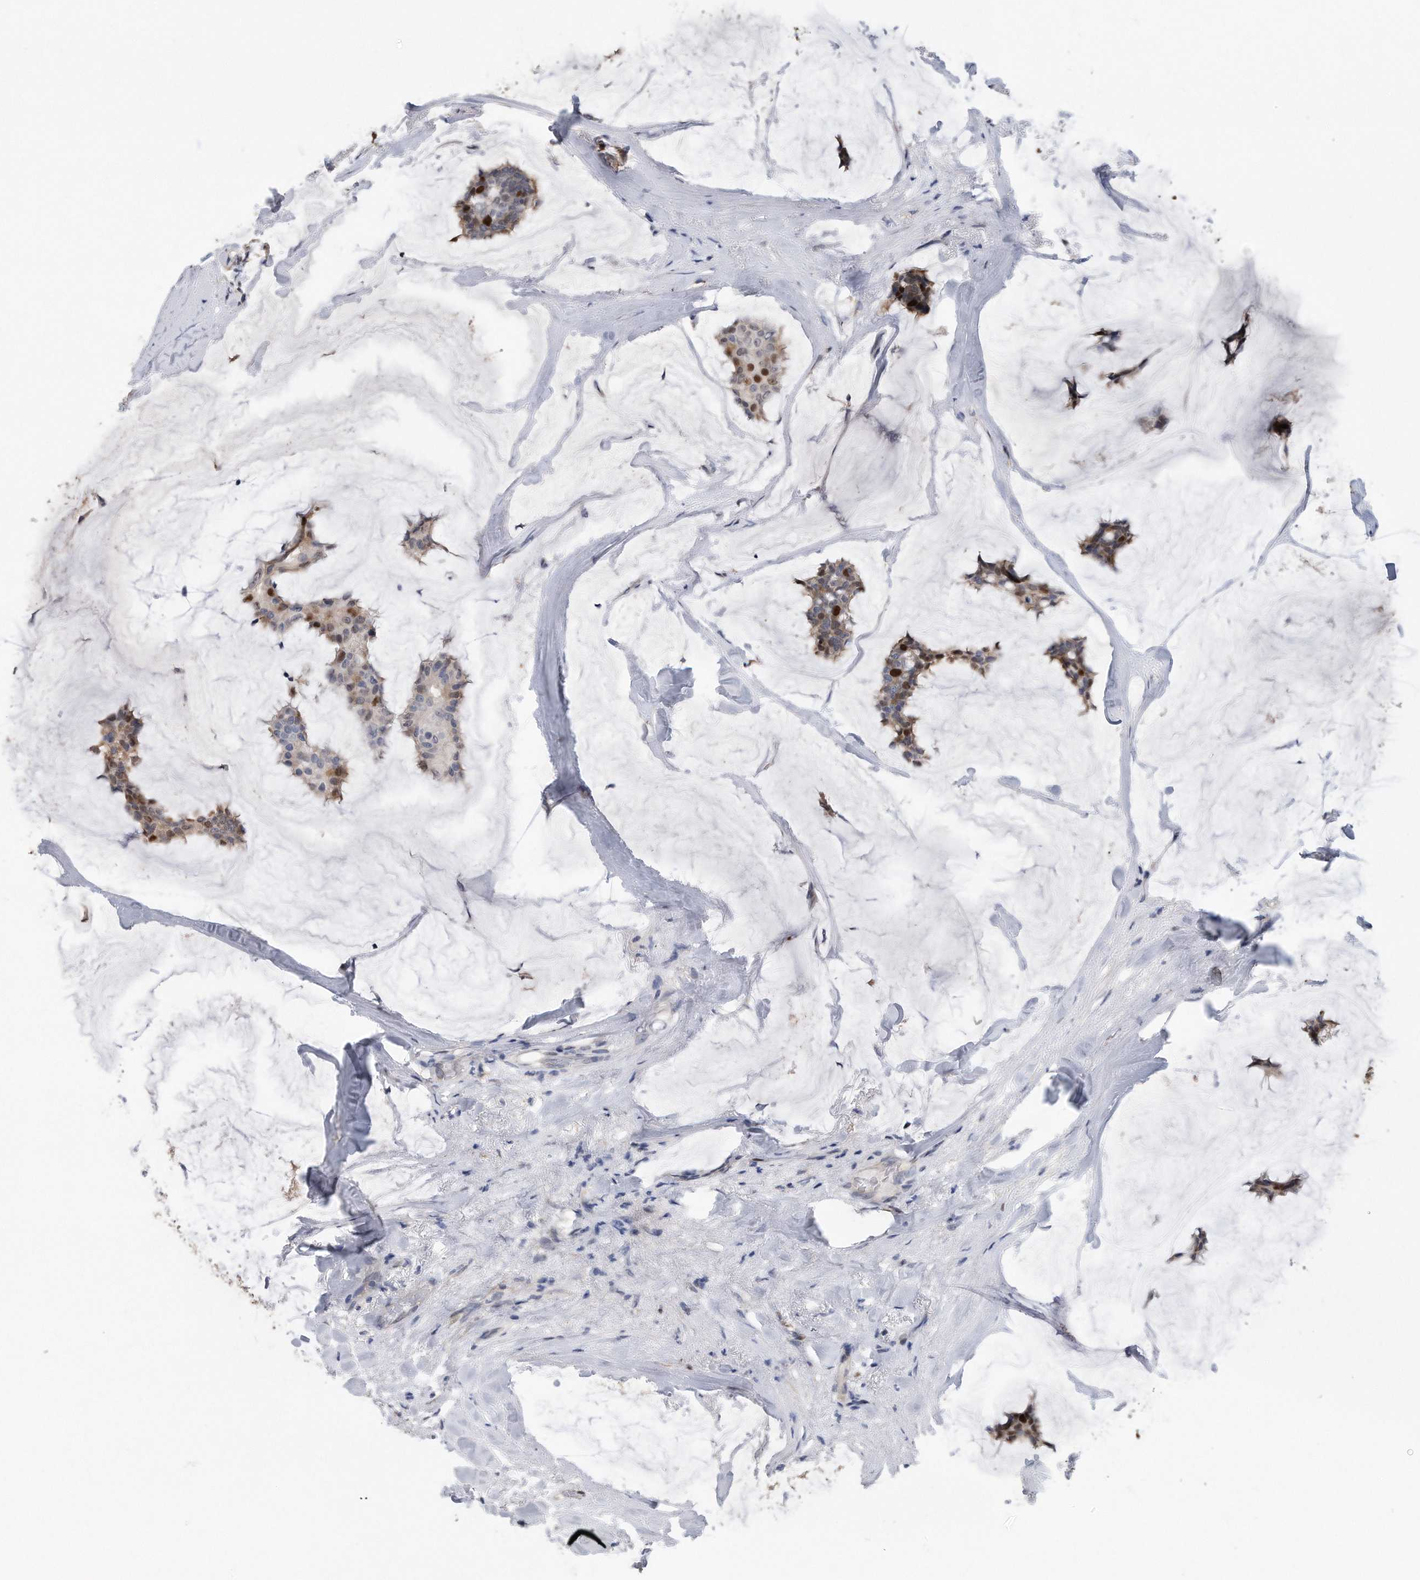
{"staining": {"intensity": "strong", "quantity": "<25%", "location": "cytoplasmic/membranous,nuclear"}, "tissue": "breast cancer", "cell_type": "Tumor cells", "image_type": "cancer", "snomed": [{"axis": "morphology", "description": "Duct carcinoma"}, {"axis": "topography", "description": "Breast"}], "caption": "Breast invasive ductal carcinoma was stained to show a protein in brown. There is medium levels of strong cytoplasmic/membranous and nuclear staining in approximately <25% of tumor cells.", "gene": "PCNA", "patient": {"sex": "female", "age": 93}}